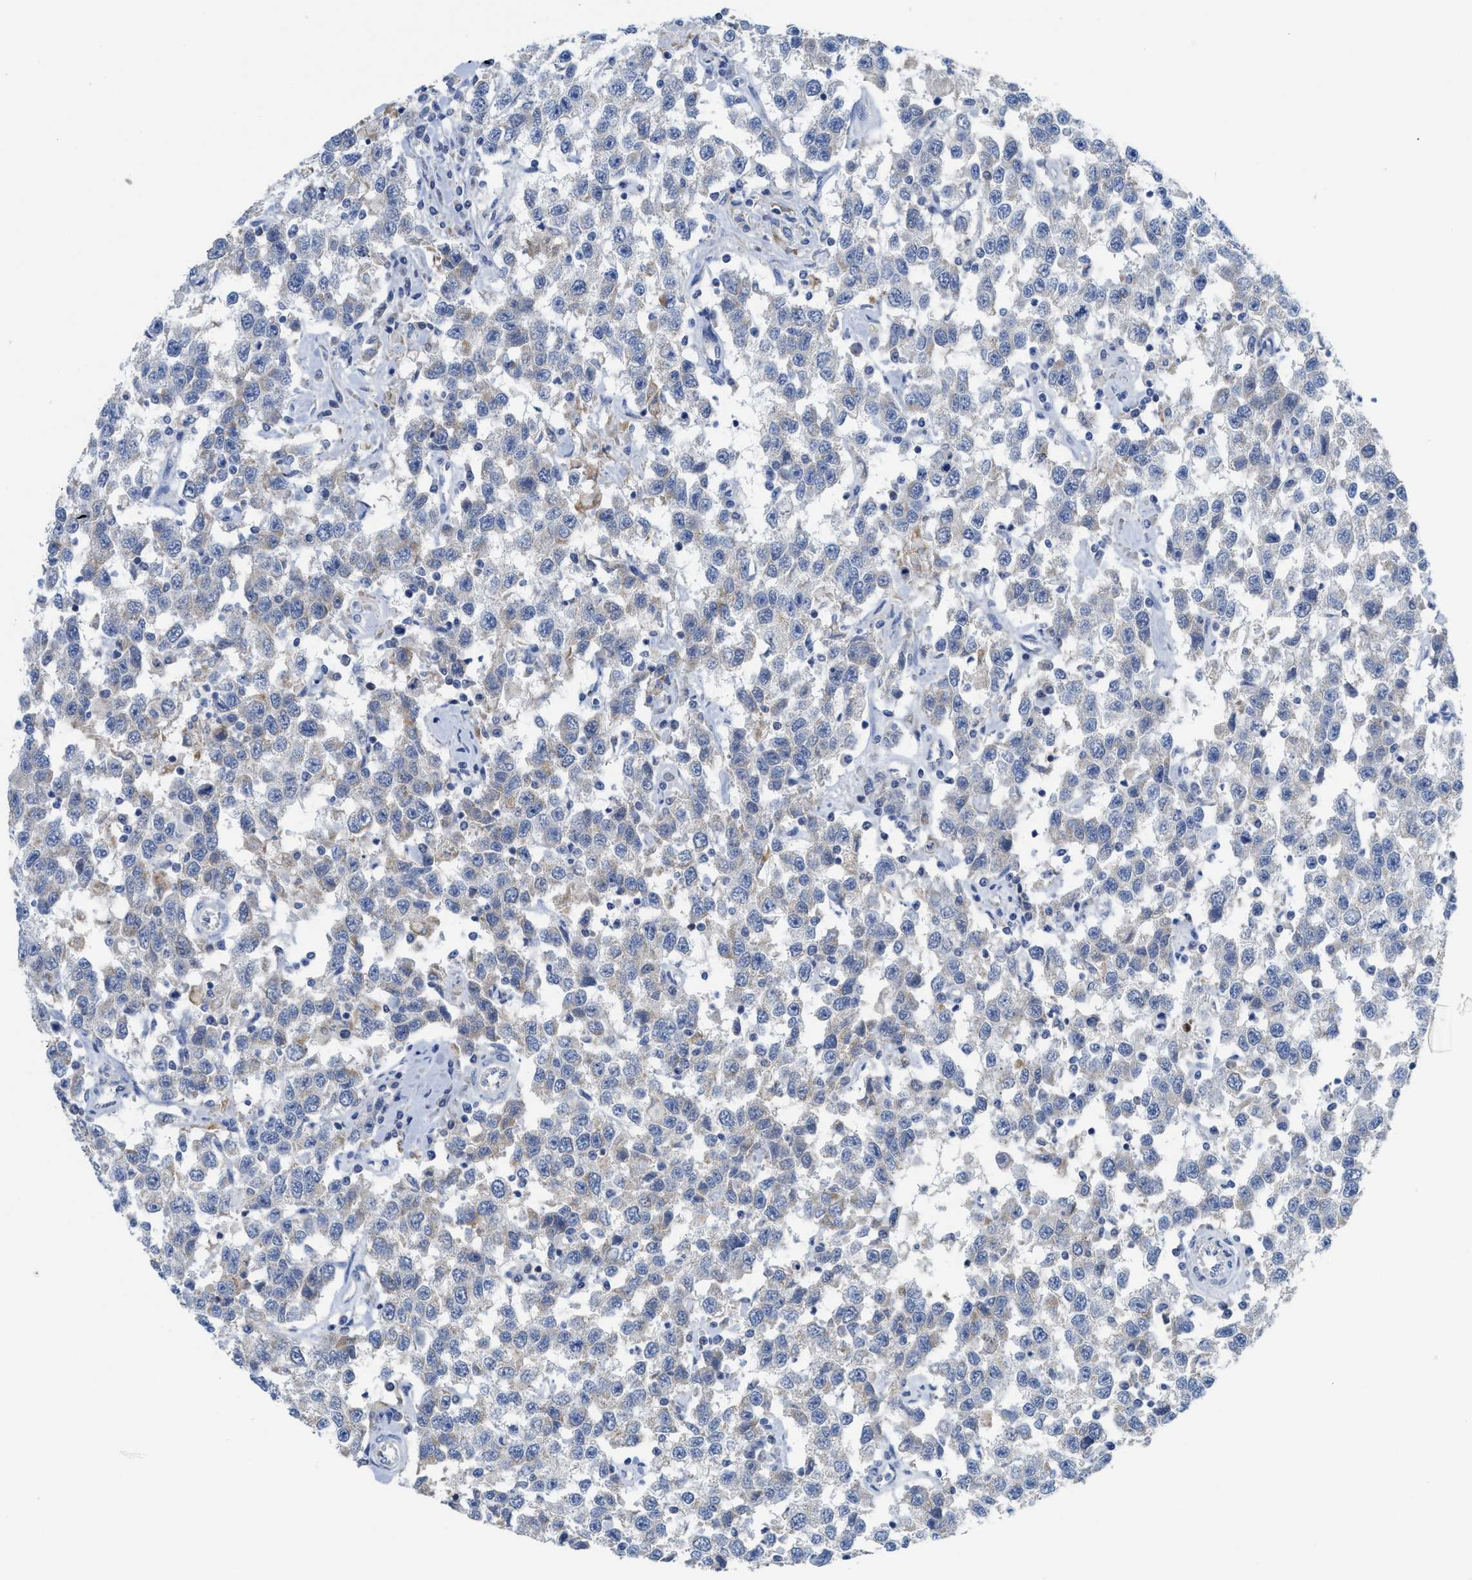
{"staining": {"intensity": "weak", "quantity": "<25%", "location": "cytoplasmic/membranous"}, "tissue": "testis cancer", "cell_type": "Tumor cells", "image_type": "cancer", "snomed": [{"axis": "morphology", "description": "Seminoma, NOS"}, {"axis": "topography", "description": "Testis"}], "caption": "The histopathology image reveals no significant expression in tumor cells of seminoma (testis).", "gene": "GATD3", "patient": {"sex": "male", "age": 41}}